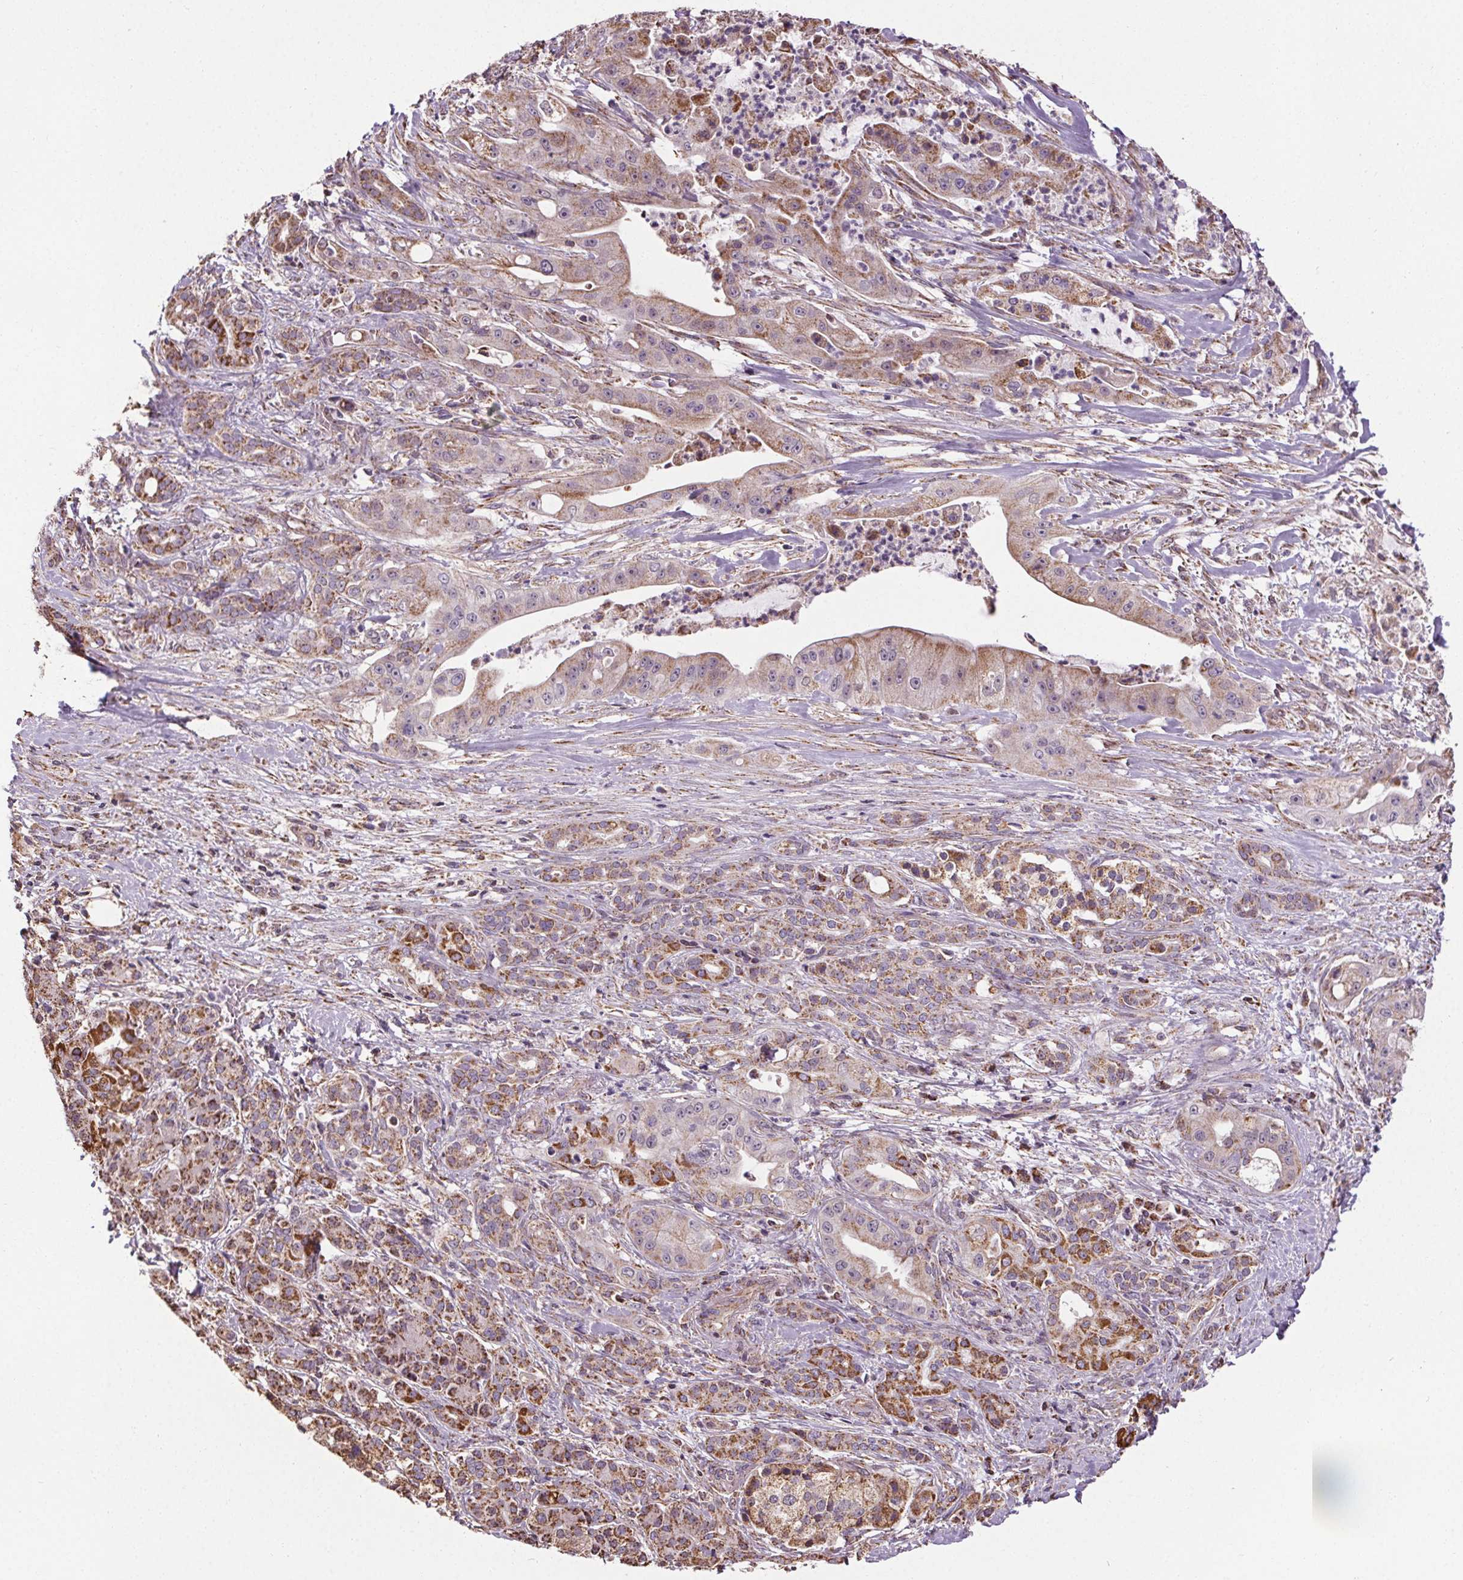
{"staining": {"intensity": "weak", "quantity": "25%-75%", "location": "cytoplasmic/membranous"}, "tissue": "pancreatic cancer", "cell_type": "Tumor cells", "image_type": "cancer", "snomed": [{"axis": "morphology", "description": "Normal tissue, NOS"}, {"axis": "morphology", "description": "Inflammation, NOS"}, {"axis": "morphology", "description": "Adenocarcinoma, NOS"}, {"axis": "topography", "description": "Pancreas"}], "caption": "High-power microscopy captured an immunohistochemistry (IHC) micrograph of pancreatic cancer (adenocarcinoma), revealing weak cytoplasmic/membranous positivity in approximately 25%-75% of tumor cells.", "gene": "ZNF548", "patient": {"sex": "male", "age": 57}}